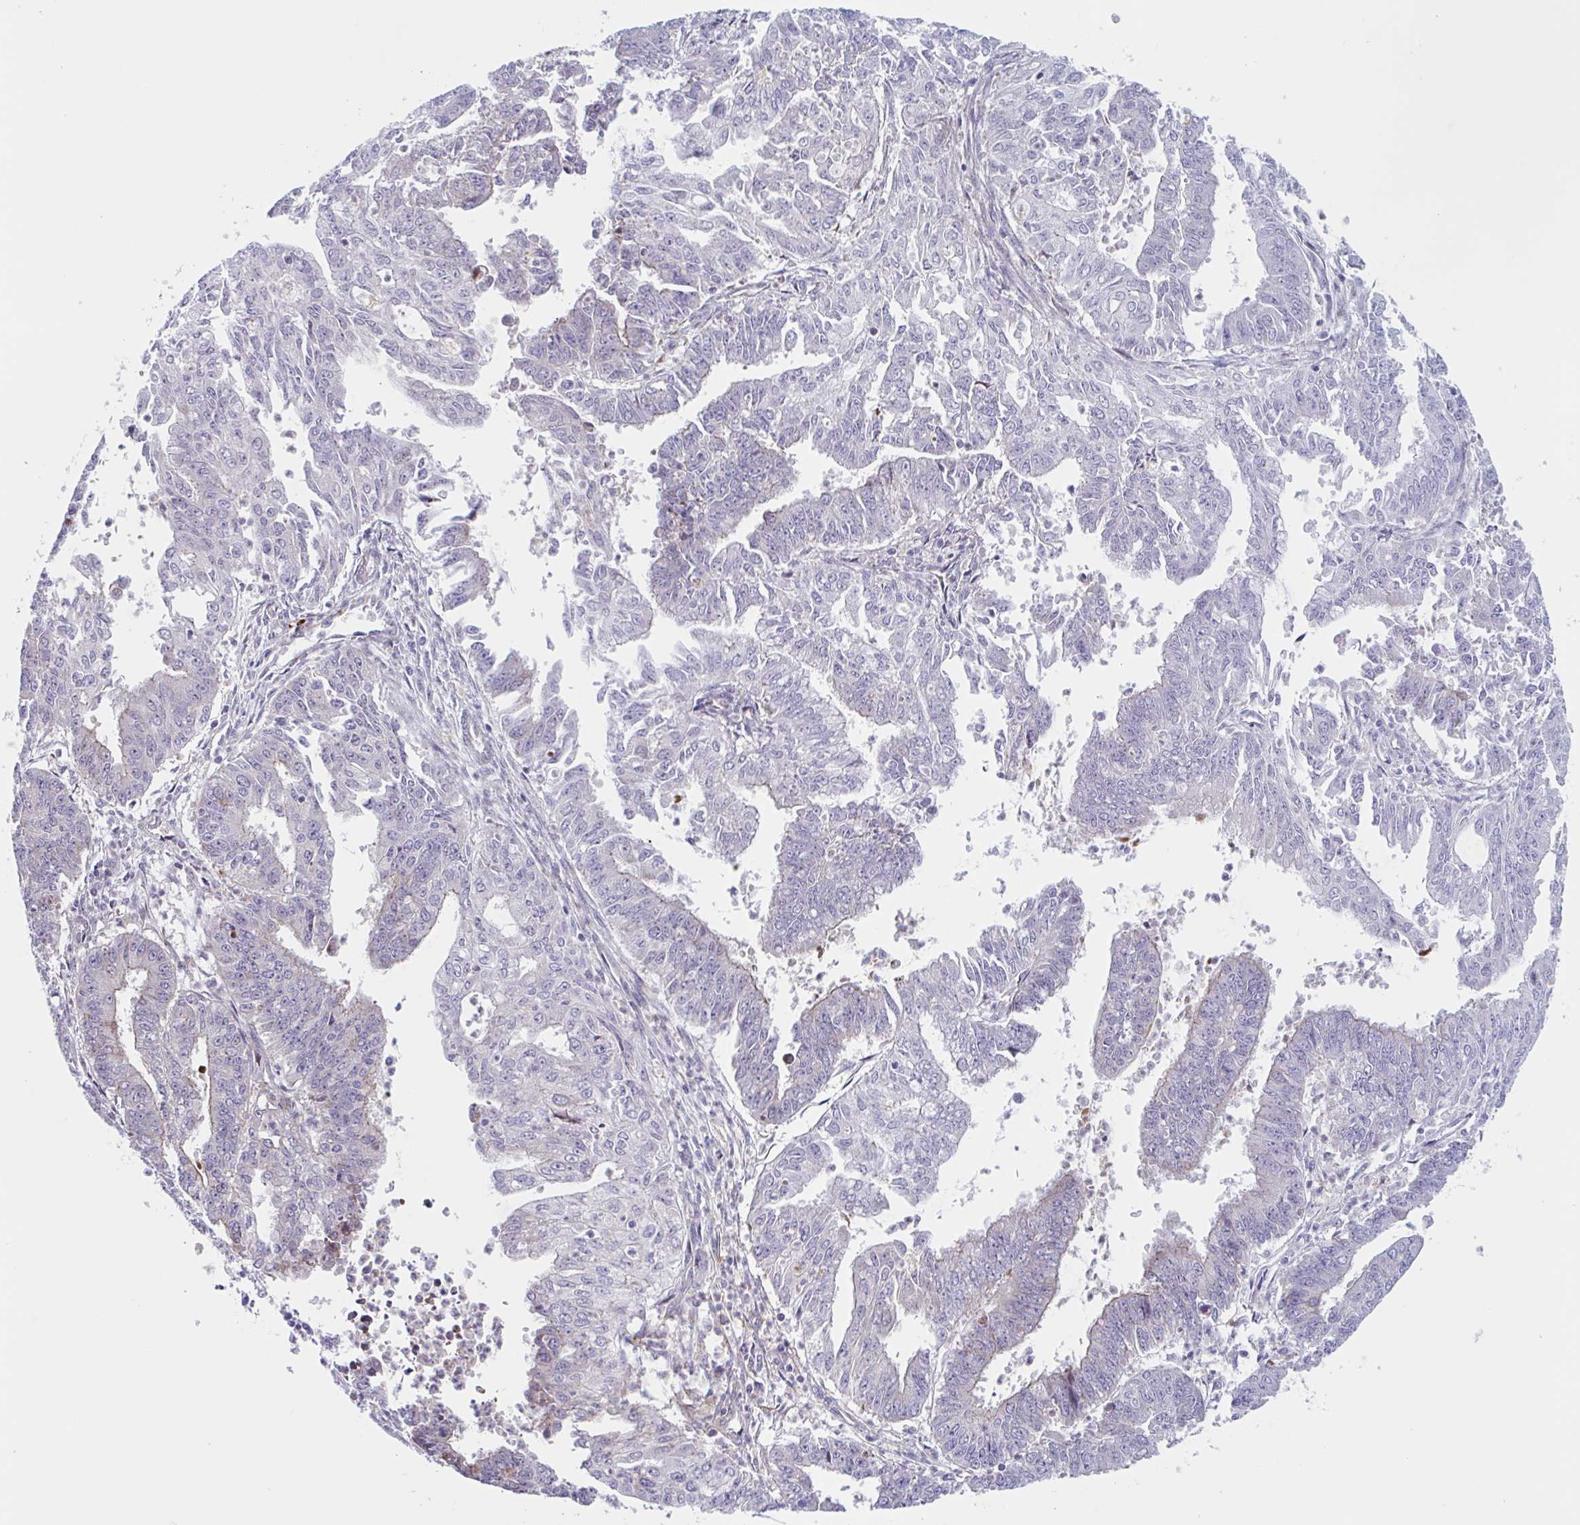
{"staining": {"intensity": "weak", "quantity": "<25%", "location": "cytoplasmic/membranous"}, "tissue": "endometrial cancer", "cell_type": "Tumor cells", "image_type": "cancer", "snomed": [{"axis": "morphology", "description": "Adenocarcinoma, NOS"}, {"axis": "topography", "description": "Endometrium"}], "caption": "IHC micrograph of human endometrial adenocarcinoma stained for a protein (brown), which shows no expression in tumor cells. (Brightfield microscopy of DAB IHC at high magnification).", "gene": "DUXA", "patient": {"sex": "female", "age": 73}}